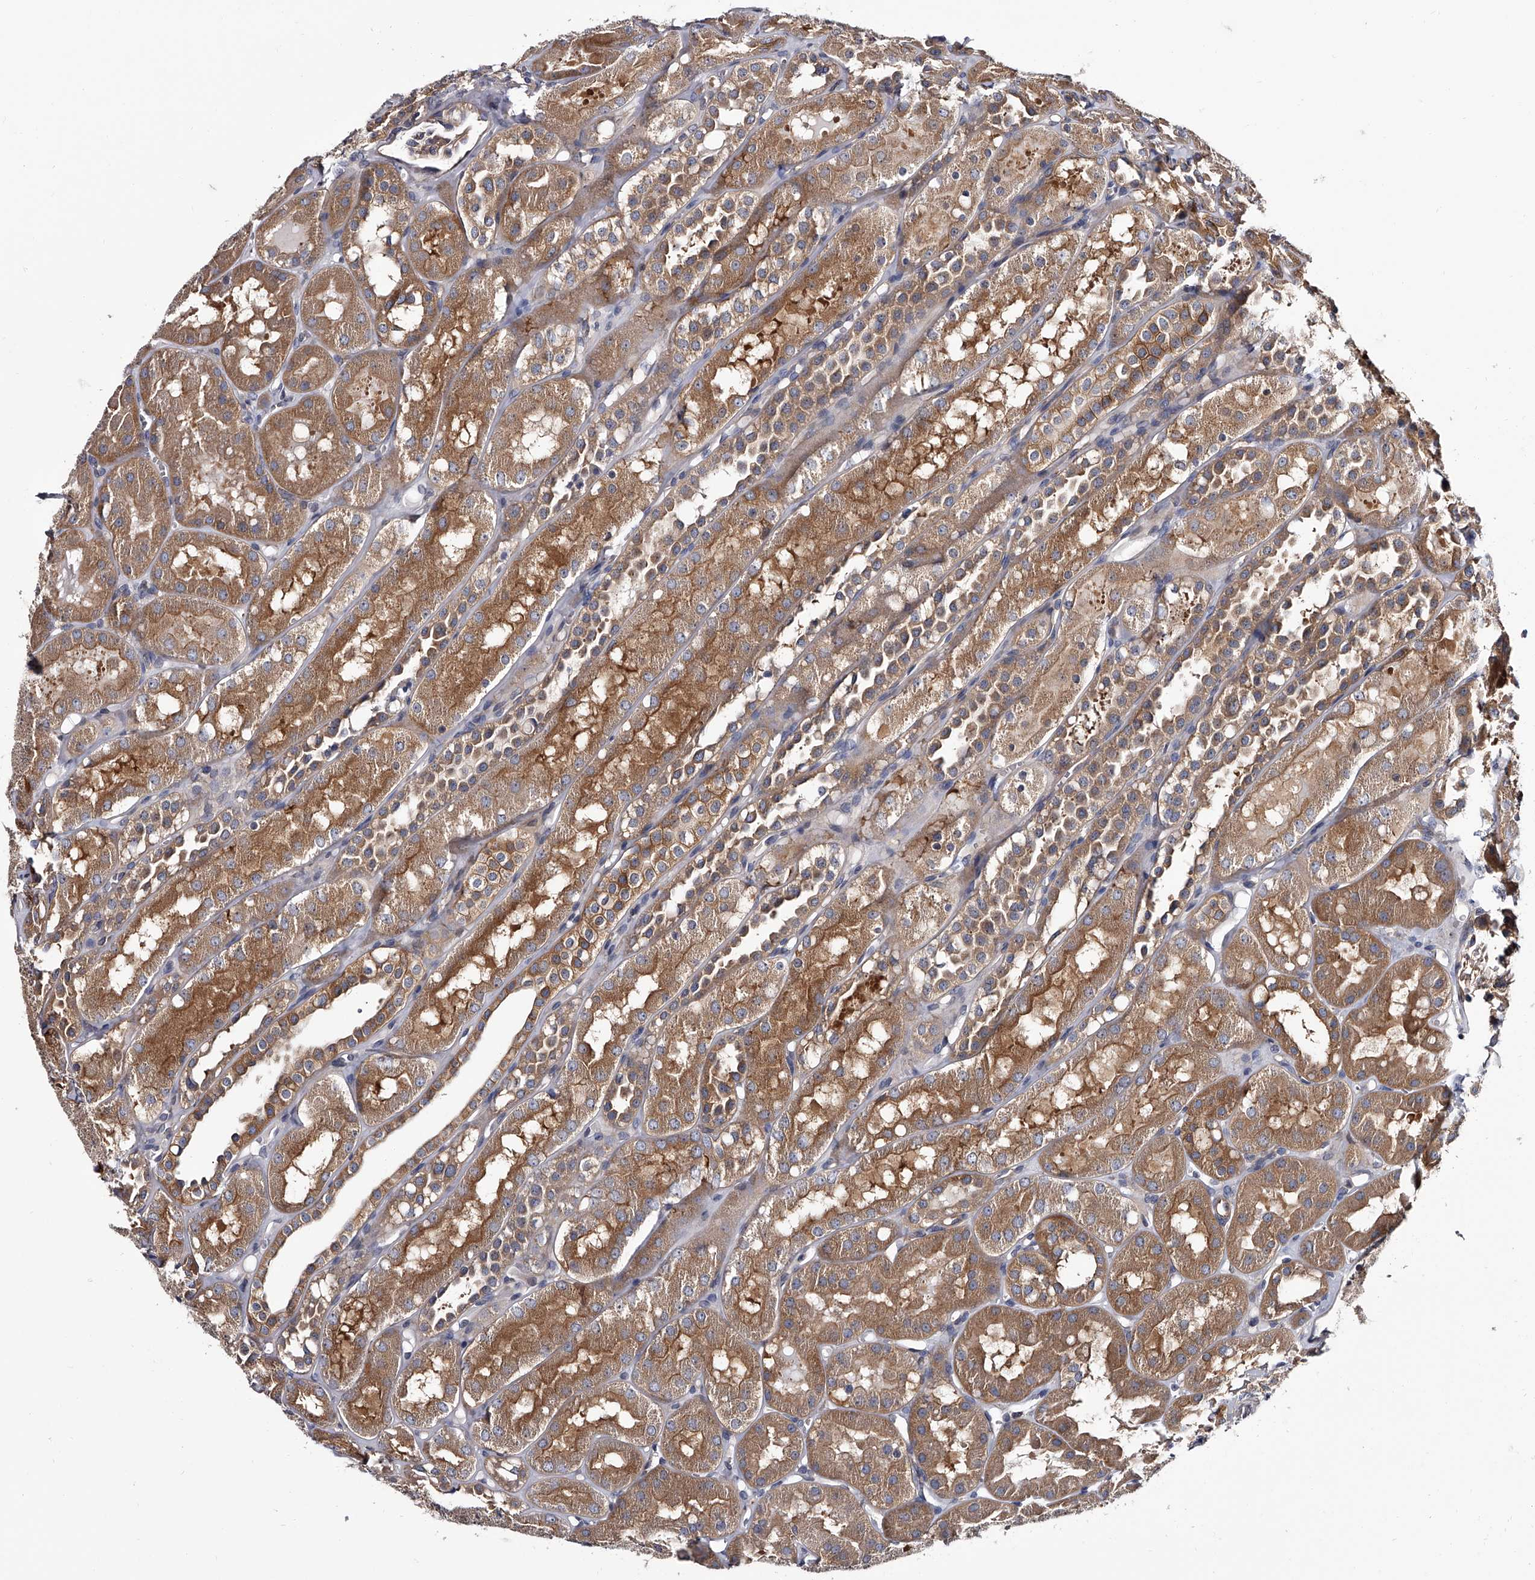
{"staining": {"intensity": "weak", "quantity": "<25%", "location": "cytoplasmic/membranous"}, "tissue": "kidney", "cell_type": "Cells in glomeruli", "image_type": "normal", "snomed": [{"axis": "morphology", "description": "Normal tissue, NOS"}, {"axis": "topography", "description": "Kidney"}], "caption": "DAB (3,3'-diaminobenzidine) immunohistochemical staining of normal kidney exhibits no significant positivity in cells in glomeruli.", "gene": "GAPVD1", "patient": {"sex": "male", "age": 16}}